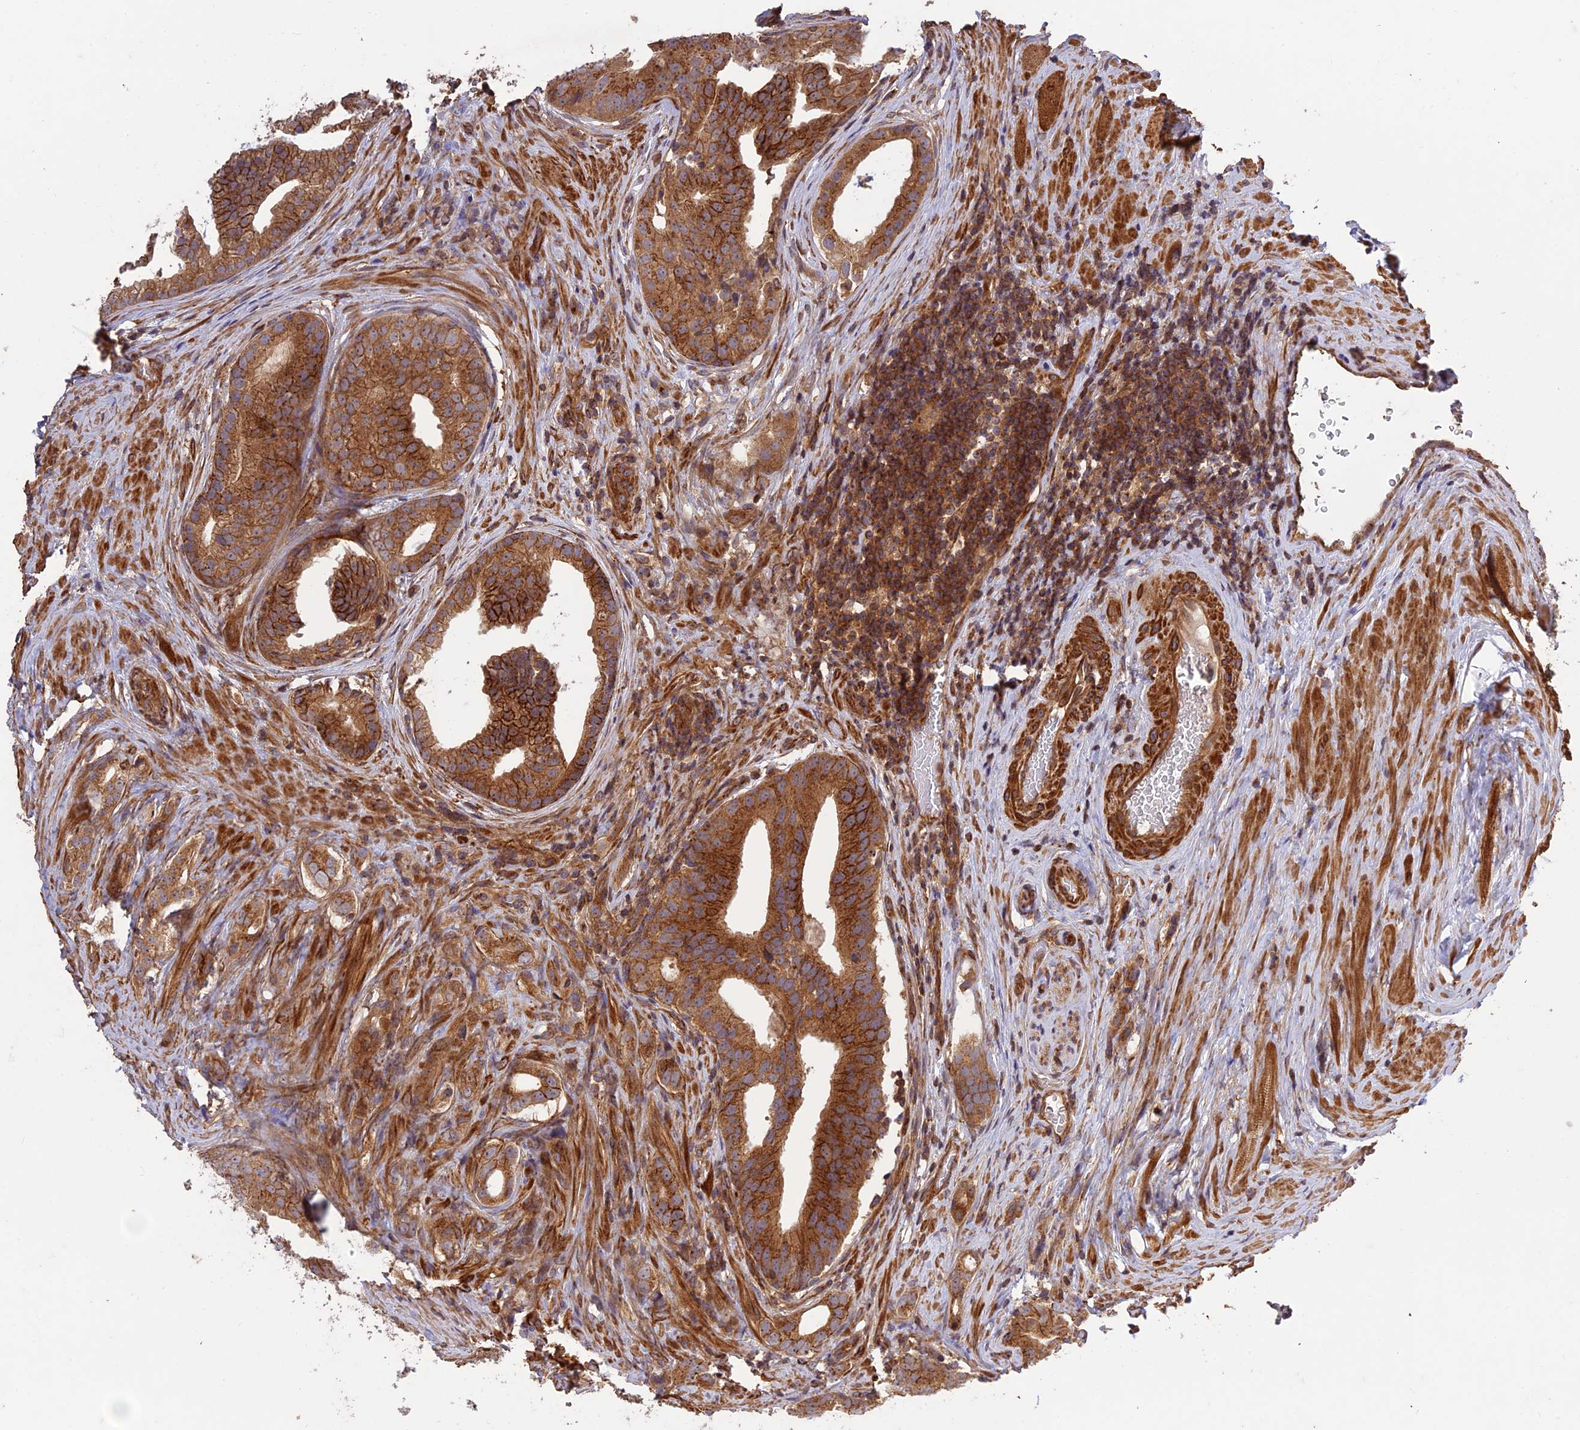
{"staining": {"intensity": "moderate", "quantity": ">75%", "location": "cytoplasmic/membranous"}, "tissue": "prostate cancer", "cell_type": "Tumor cells", "image_type": "cancer", "snomed": [{"axis": "morphology", "description": "Adenocarcinoma, Low grade"}, {"axis": "topography", "description": "Prostate"}], "caption": "Moderate cytoplasmic/membranous positivity for a protein is identified in about >75% of tumor cells of adenocarcinoma (low-grade) (prostate) using immunohistochemistry (IHC).", "gene": "TMEM131L", "patient": {"sex": "male", "age": 71}}